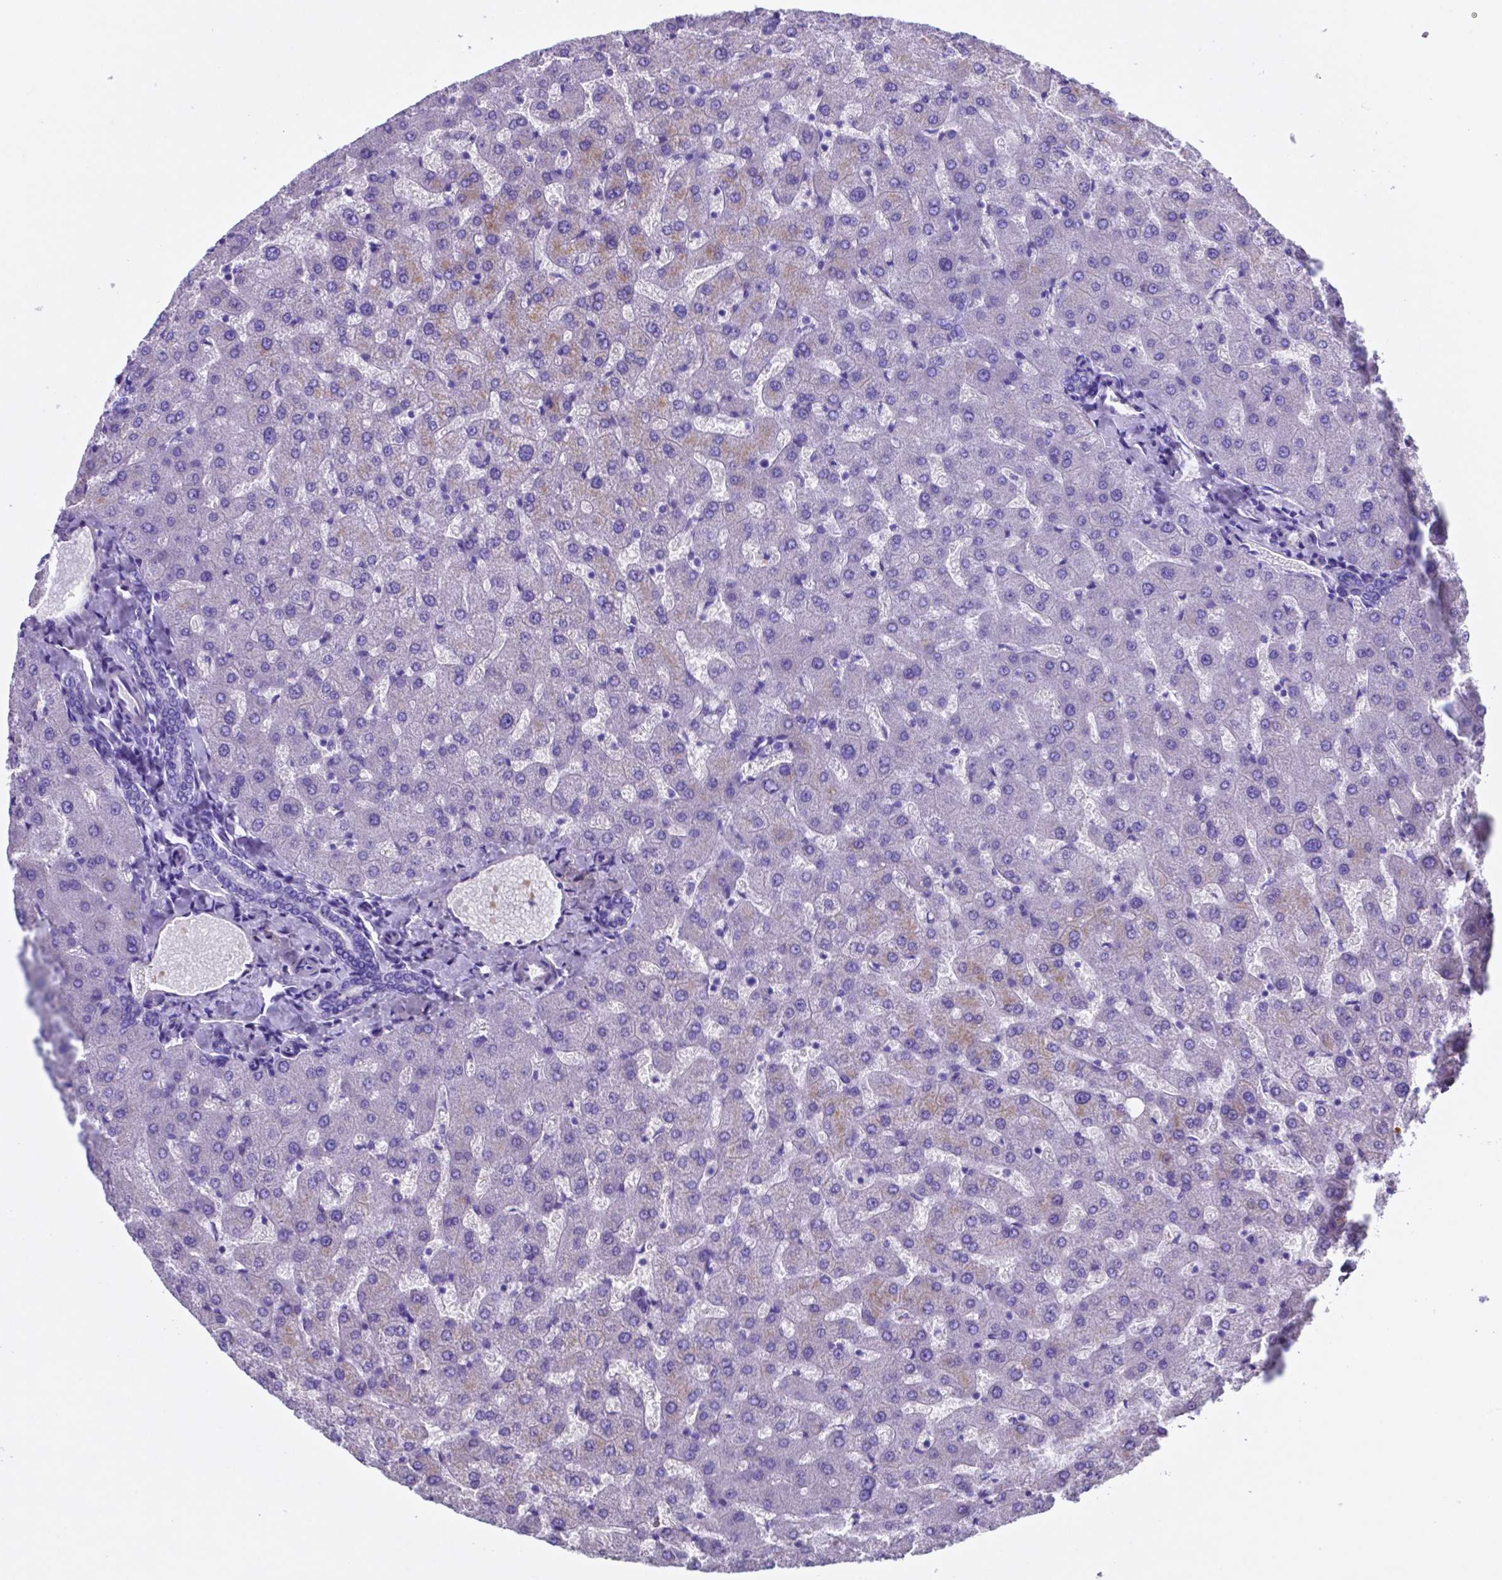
{"staining": {"intensity": "negative", "quantity": "none", "location": "none"}, "tissue": "liver", "cell_type": "Cholangiocytes", "image_type": "normal", "snomed": [{"axis": "morphology", "description": "Normal tissue, NOS"}, {"axis": "topography", "description": "Liver"}], "caption": "High power microscopy micrograph of an immunohistochemistry micrograph of benign liver, revealing no significant expression in cholangiocytes. (Stains: DAB (3,3'-diaminobenzidine) IHC with hematoxylin counter stain, Microscopy: brightfield microscopy at high magnification).", "gene": "DNAAF8", "patient": {"sex": "female", "age": 50}}